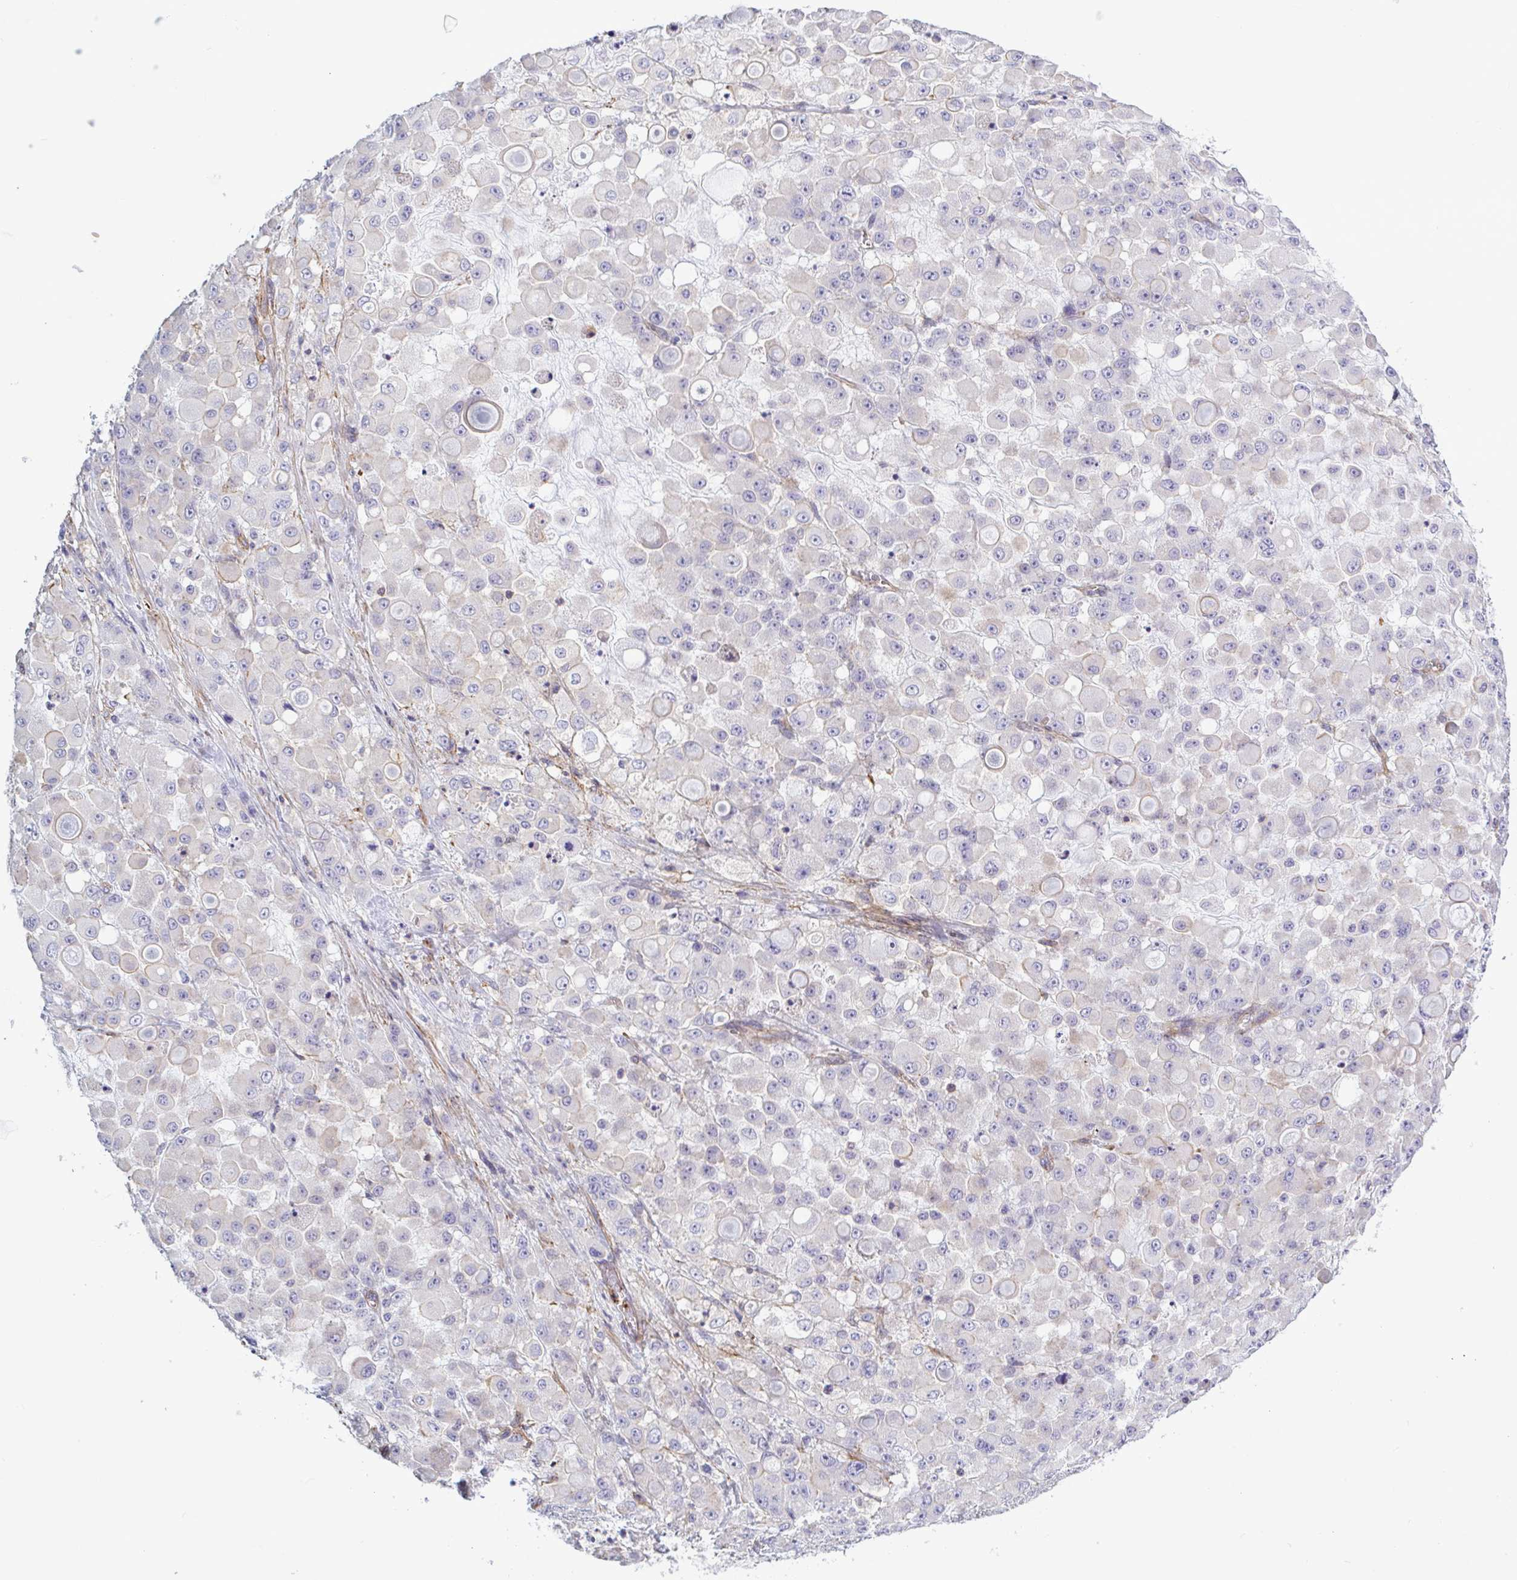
{"staining": {"intensity": "negative", "quantity": "none", "location": "none"}, "tissue": "stomach cancer", "cell_type": "Tumor cells", "image_type": "cancer", "snomed": [{"axis": "morphology", "description": "Adenocarcinoma, NOS"}, {"axis": "topography", "description": "Stomach"}], "caption": "Stomach cancer was stained to show a protein in brown. There is no significant staining in tumor cells. (DAB immunohistochemistry (IHC) with hematoxylin counter stain).", "gene": "SHISA7", "patient": {"sex": "female", "age": 76}}